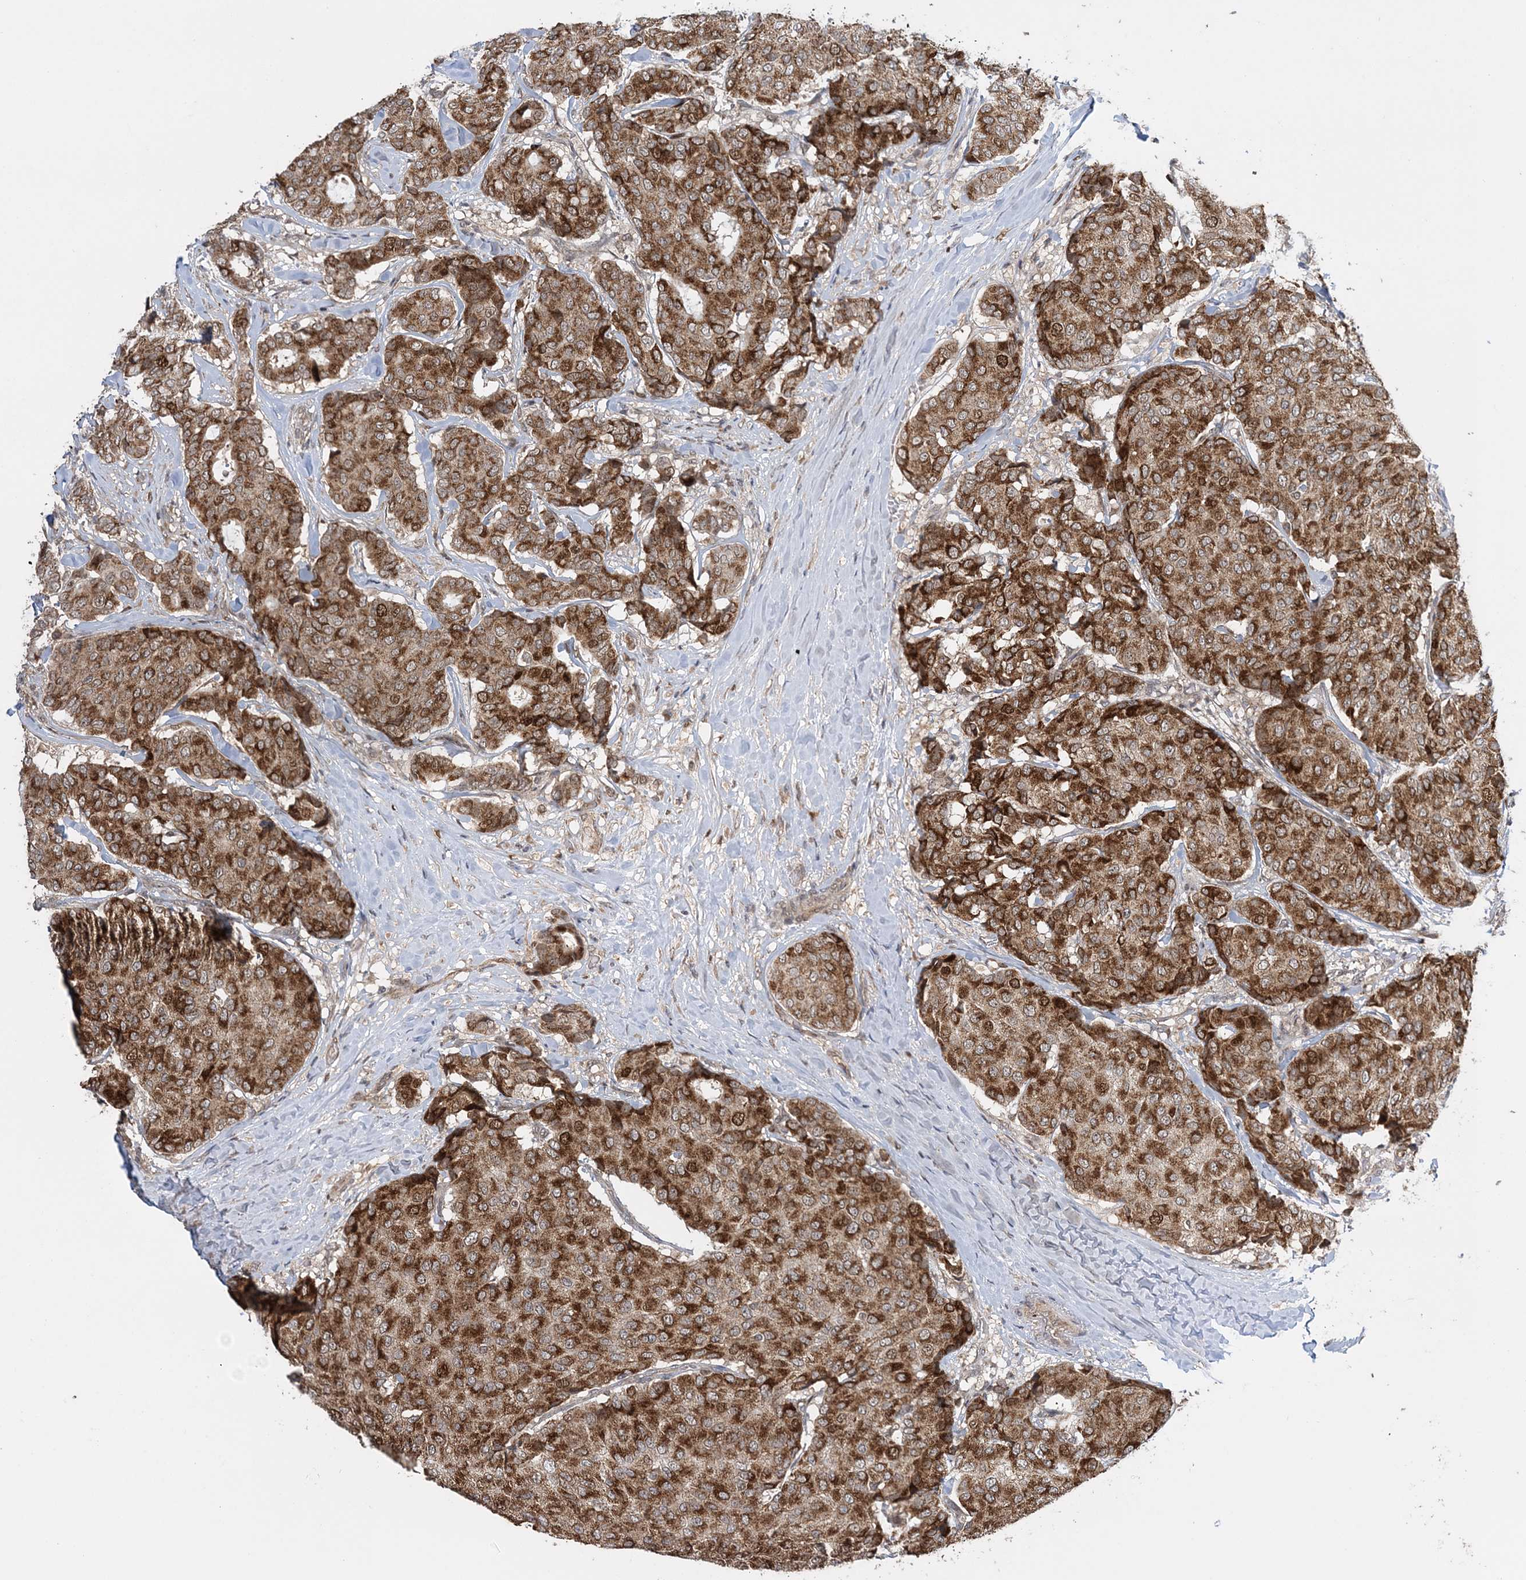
{"staining": {"intensity": "strong", "quantity": ">75%", "location": "cytoplasmic/membranous"}, "tissue": "breast cancer", "cell_type": "Tumor cells", "image_type": "cancer", "snomed": [{"axis": "morphology", "description": "Duct carcinoma"}, {"axis": "topography", "description": "Breast"}], "caption": "This photomicrograph reveals immunohistochemistry (IHC) staining of human breast infiltrating ductal carcinoma, with high strong cytoplasmic/membranous staining in approximately >75% of tumor cells.", "gene": "KIF4A", "patient": {"sex": "female", "age": 75}}